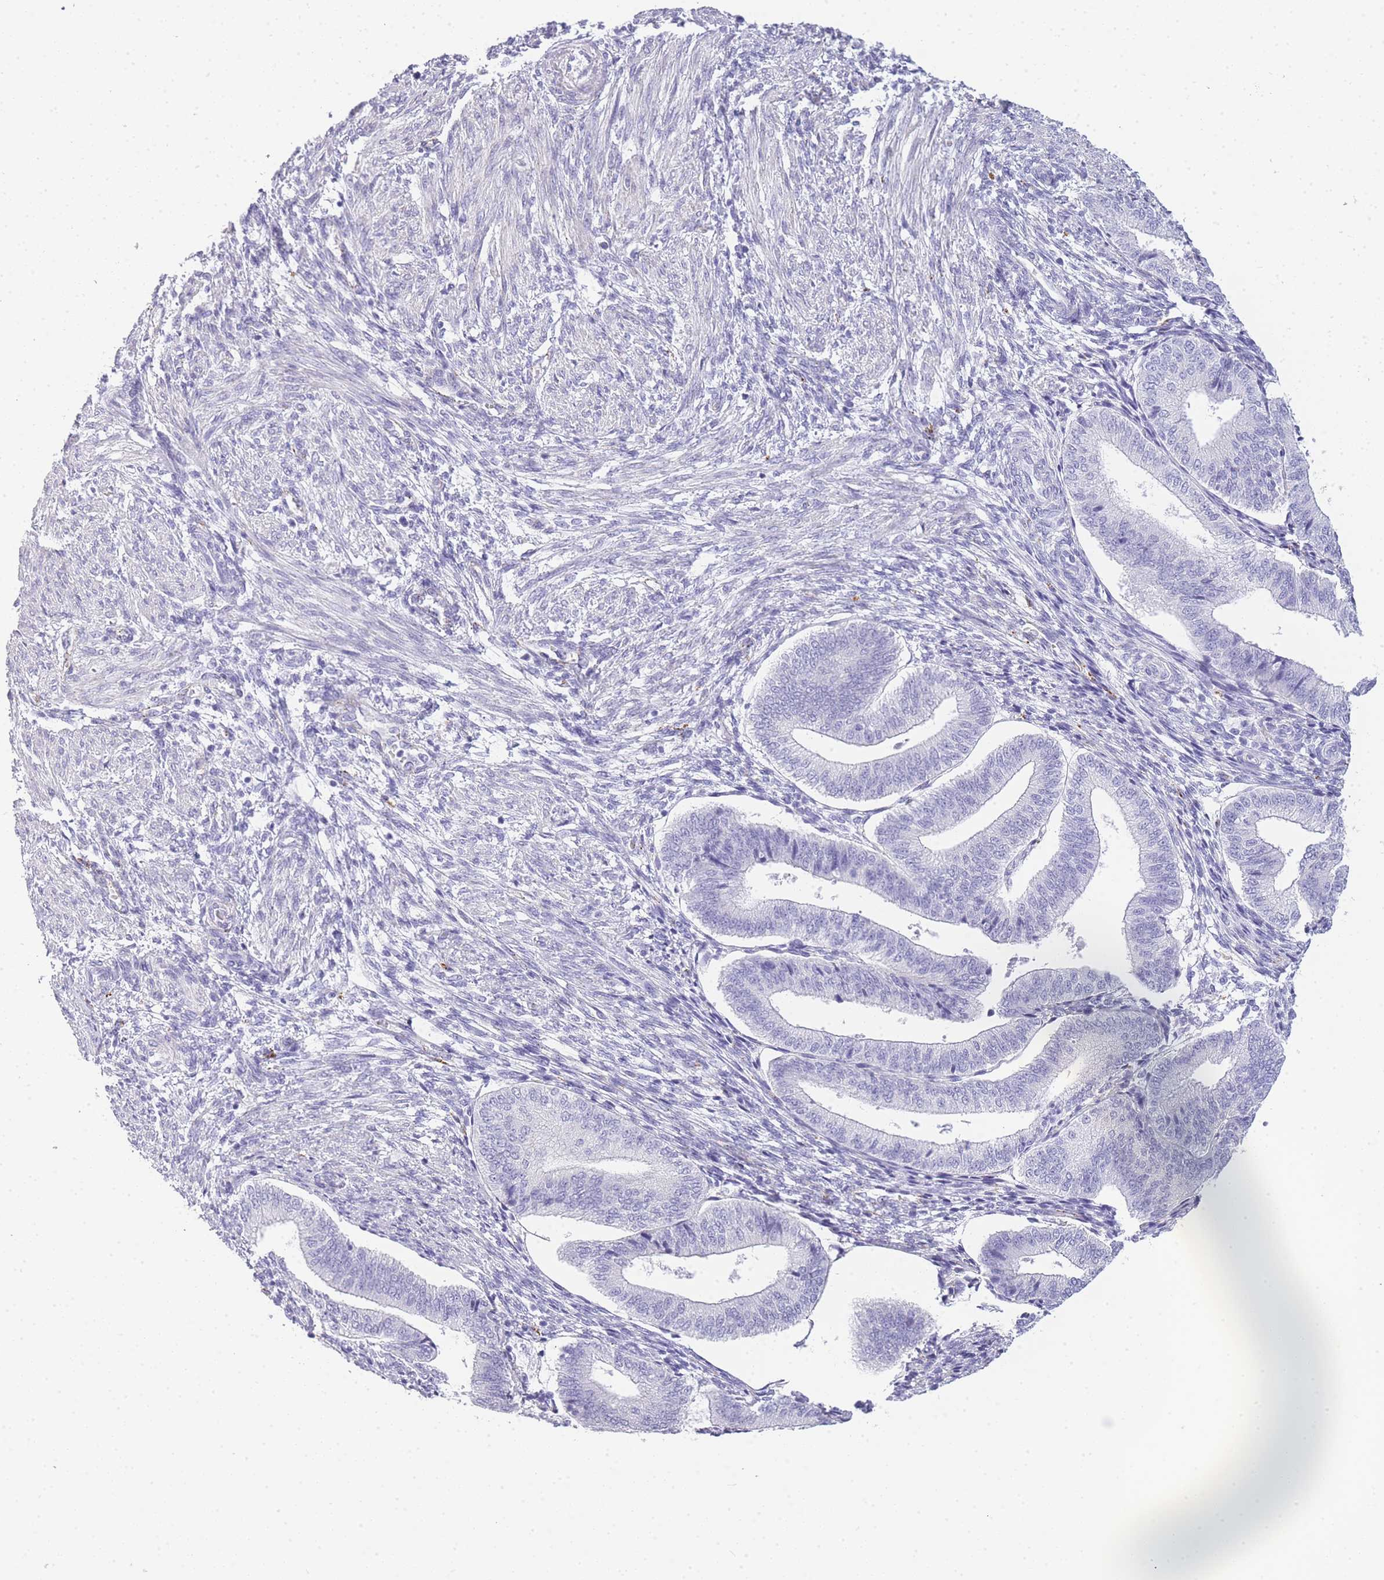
{"staining": {"intensity": "negative", "quantity": "none", "location": "none"}, "tissue": "endometrium", "cell_type": "Cells in endometrial stroma", "image_type": "normal", "snomed": [{"axis": "morphology", "description": "Normal tissue, NOS"}, {"axis": "topography", "description": "Endometrium"}], "caption": "Immunohistochemical staining of benign human endometrium reveals no significant positivity in cells in endometrial stroma.", "gene": "RHO", "patient": {"sex": "female", "age": 34}}